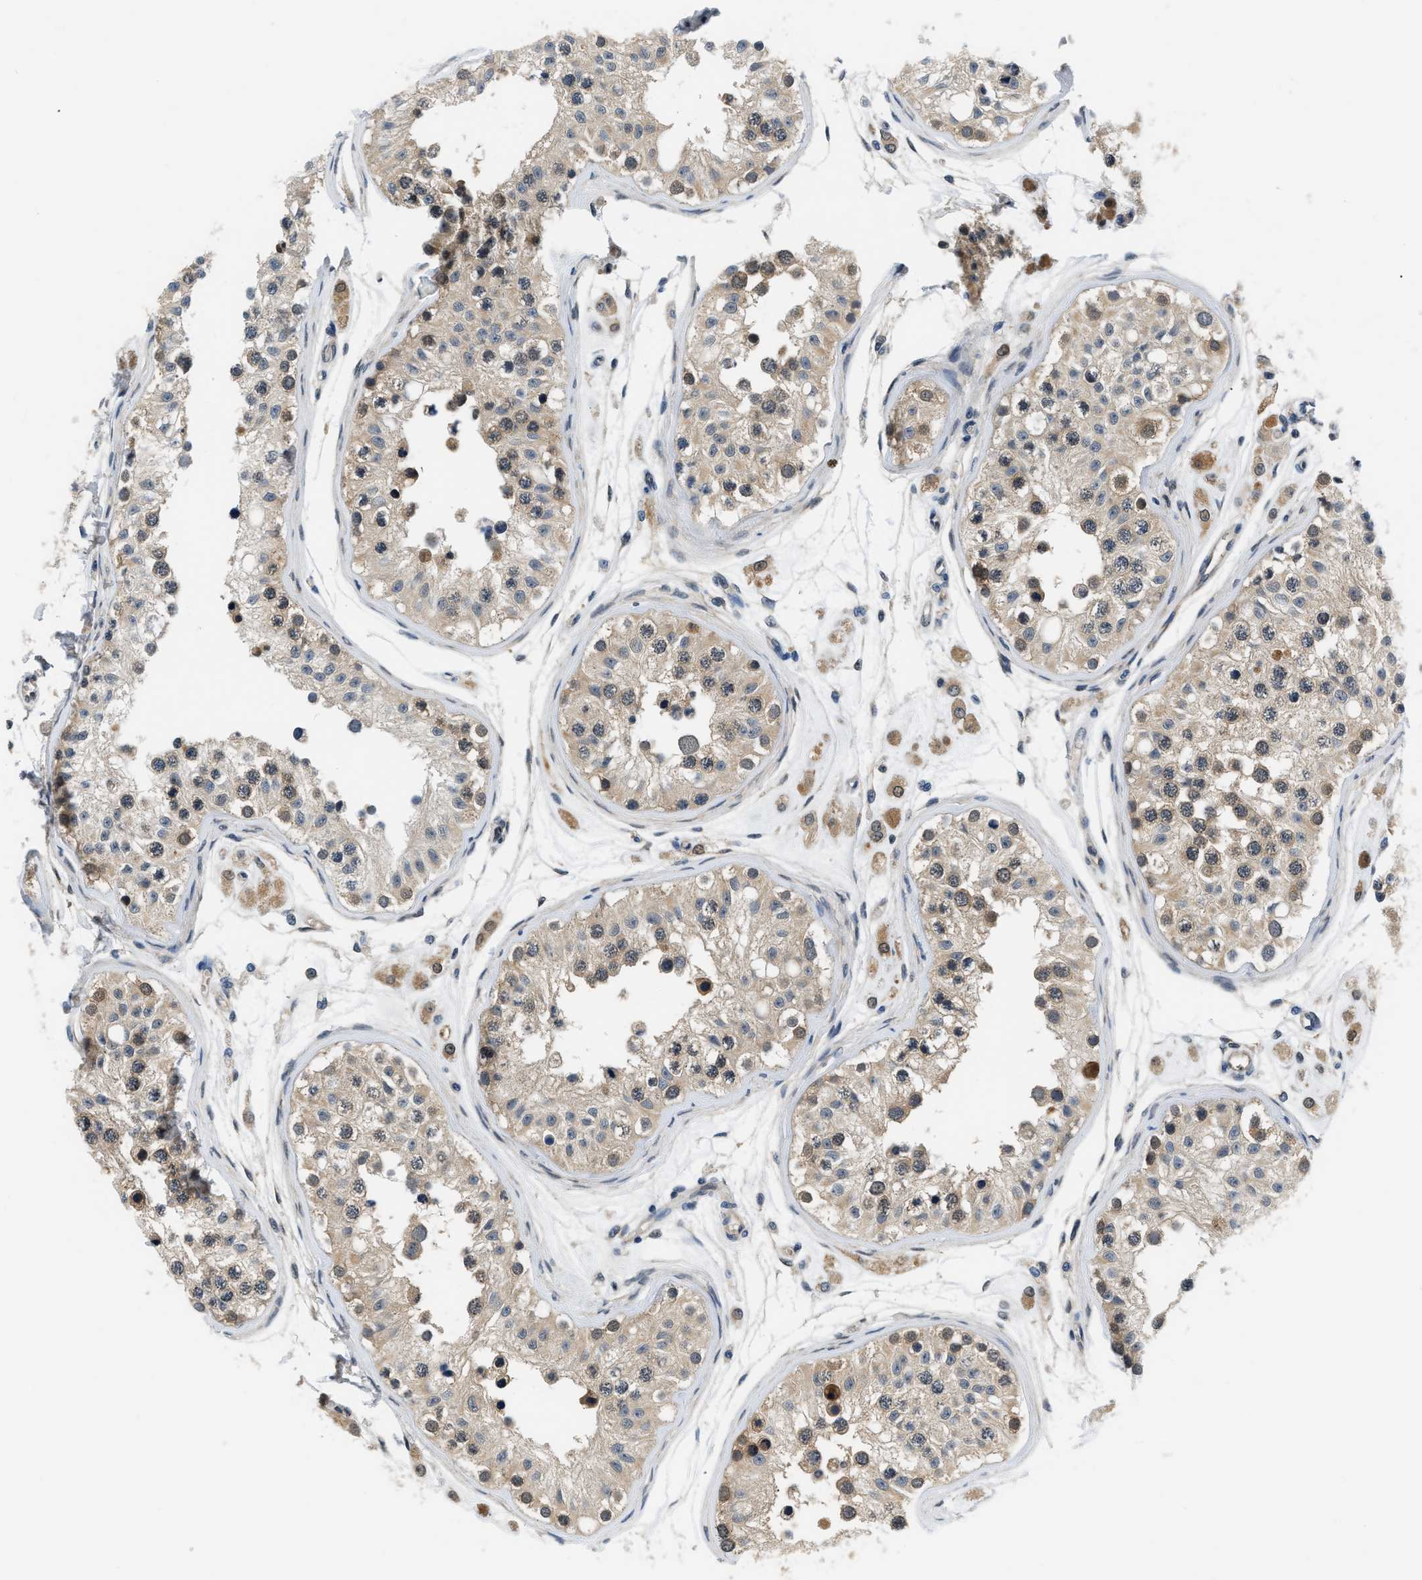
{"staining": {"intensity": "moderate", "quantity": "25%-75%", "location": "cytoplasmic/membranous"}, "tissue": "testis", "cell_type": "Cells in seminiferous ducts", "image_type": "normal", "snomed": [{"axis": "morphology", "description": "Normal tissue, NOS"}, {"axis": "morphology", "description": "Adenocarcinoma, metastatic, NOS"}, {"axis": "topography", "description": "Testis"}], "caption": "Normal testis shows moderate cytoplasmic/membranous positivity in about 25%-75% of cells in seminiferous ducts, visualized by immunohistochemistry.", "gene": "EIF4EBP2", "patient": {"sex": "male", "age": 26}}